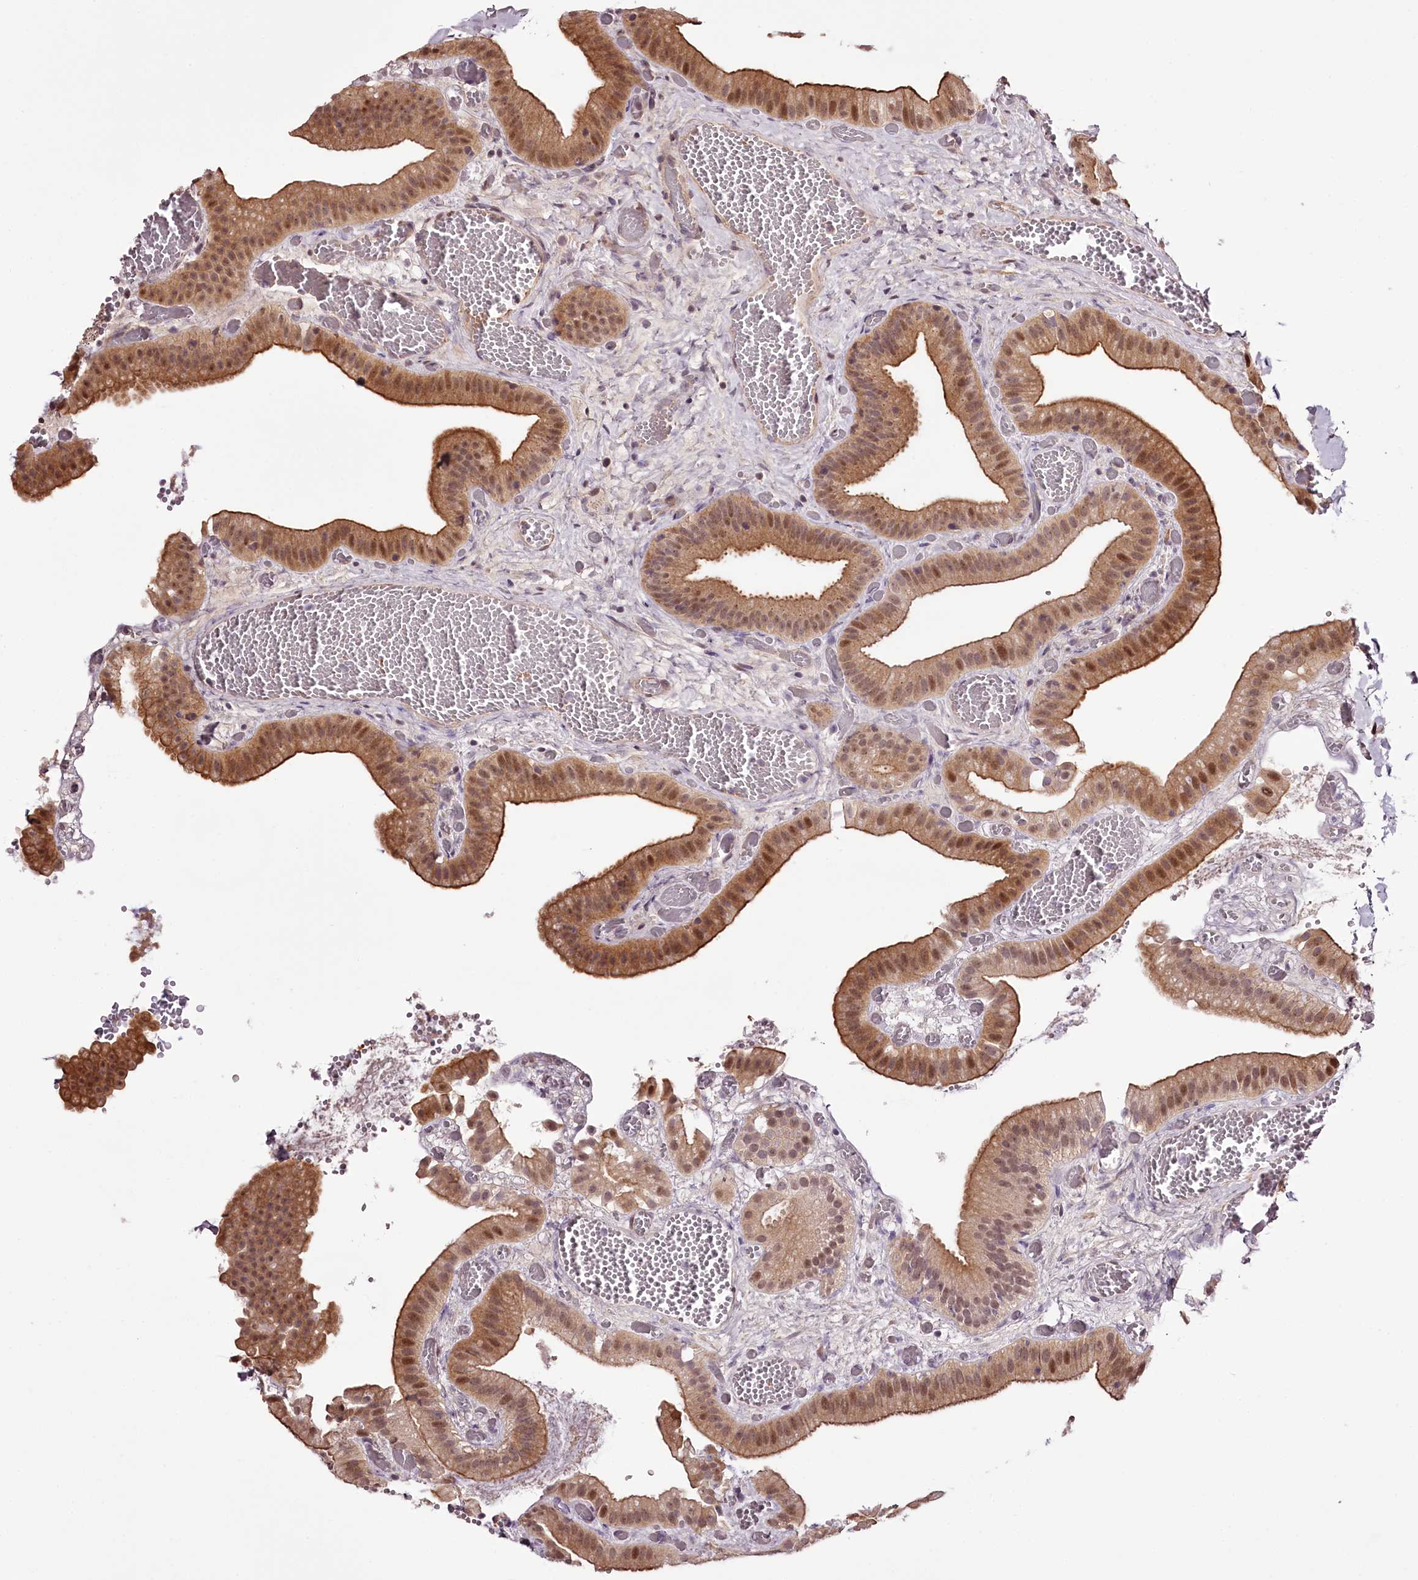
{"staining": {"intensity": "moderate", "quantity": ">75%", "location": "cytoplasmic/membranous,nuclear"}, "tissue": "gallbladder", "cell_type": "Glandular cells", "image_type": "normal", "snomed": [{"axis": "morphology", "description": "Normal tissue, NOS"}, {"axis": "topography", "description": "Gallbladder"}], "caption": "Protein staining reveals moderate cytoplasmic/membranous,nuclear positivity in approximately >75% of glandular cells in benign gallbladder.", "gene": "TTC33", "patient": {"sex": "female", "age": 64}}